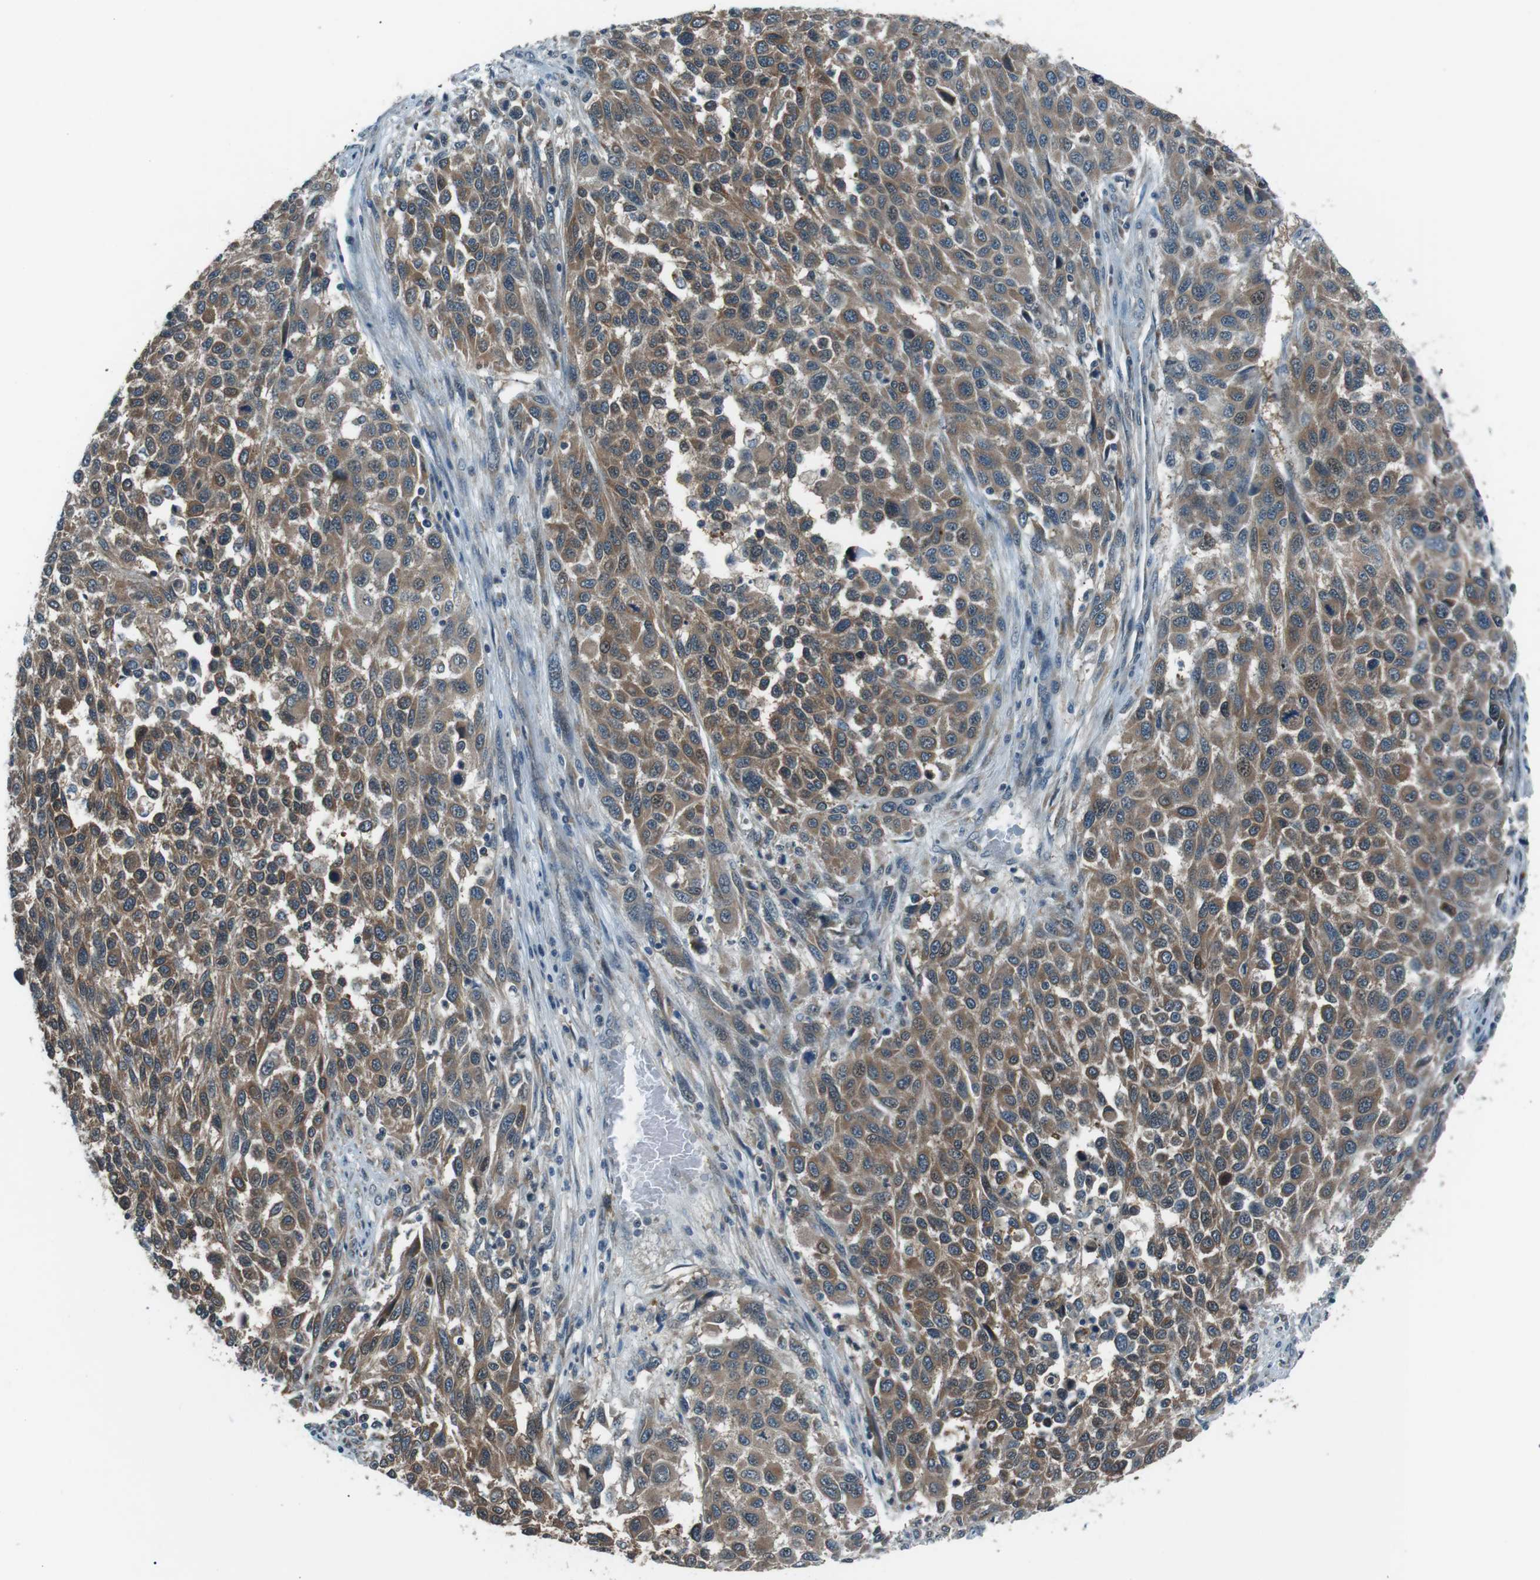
{"staining": {"intensity": "moderate", "quantity": ">75%", "location": "cytoplasmic/membranous"}, "tissue": "melanoma", "cell_type": "Tumor cells", "image_type": "cancer", "snomed": [{"axis": "morphology", "description": "Malignant melanoma, Metastatic site"}, {"axis": "topography", "description": "Lymph node"}], "caption": "The micrograph reveals immunohistochemical staining of melanoma. There is moderate cytoplasmic/membranous staining is seen in approximately >75% of tumor cells.", "gene": "LRIG2", "patient": {"sex": "male", "age": 61}}